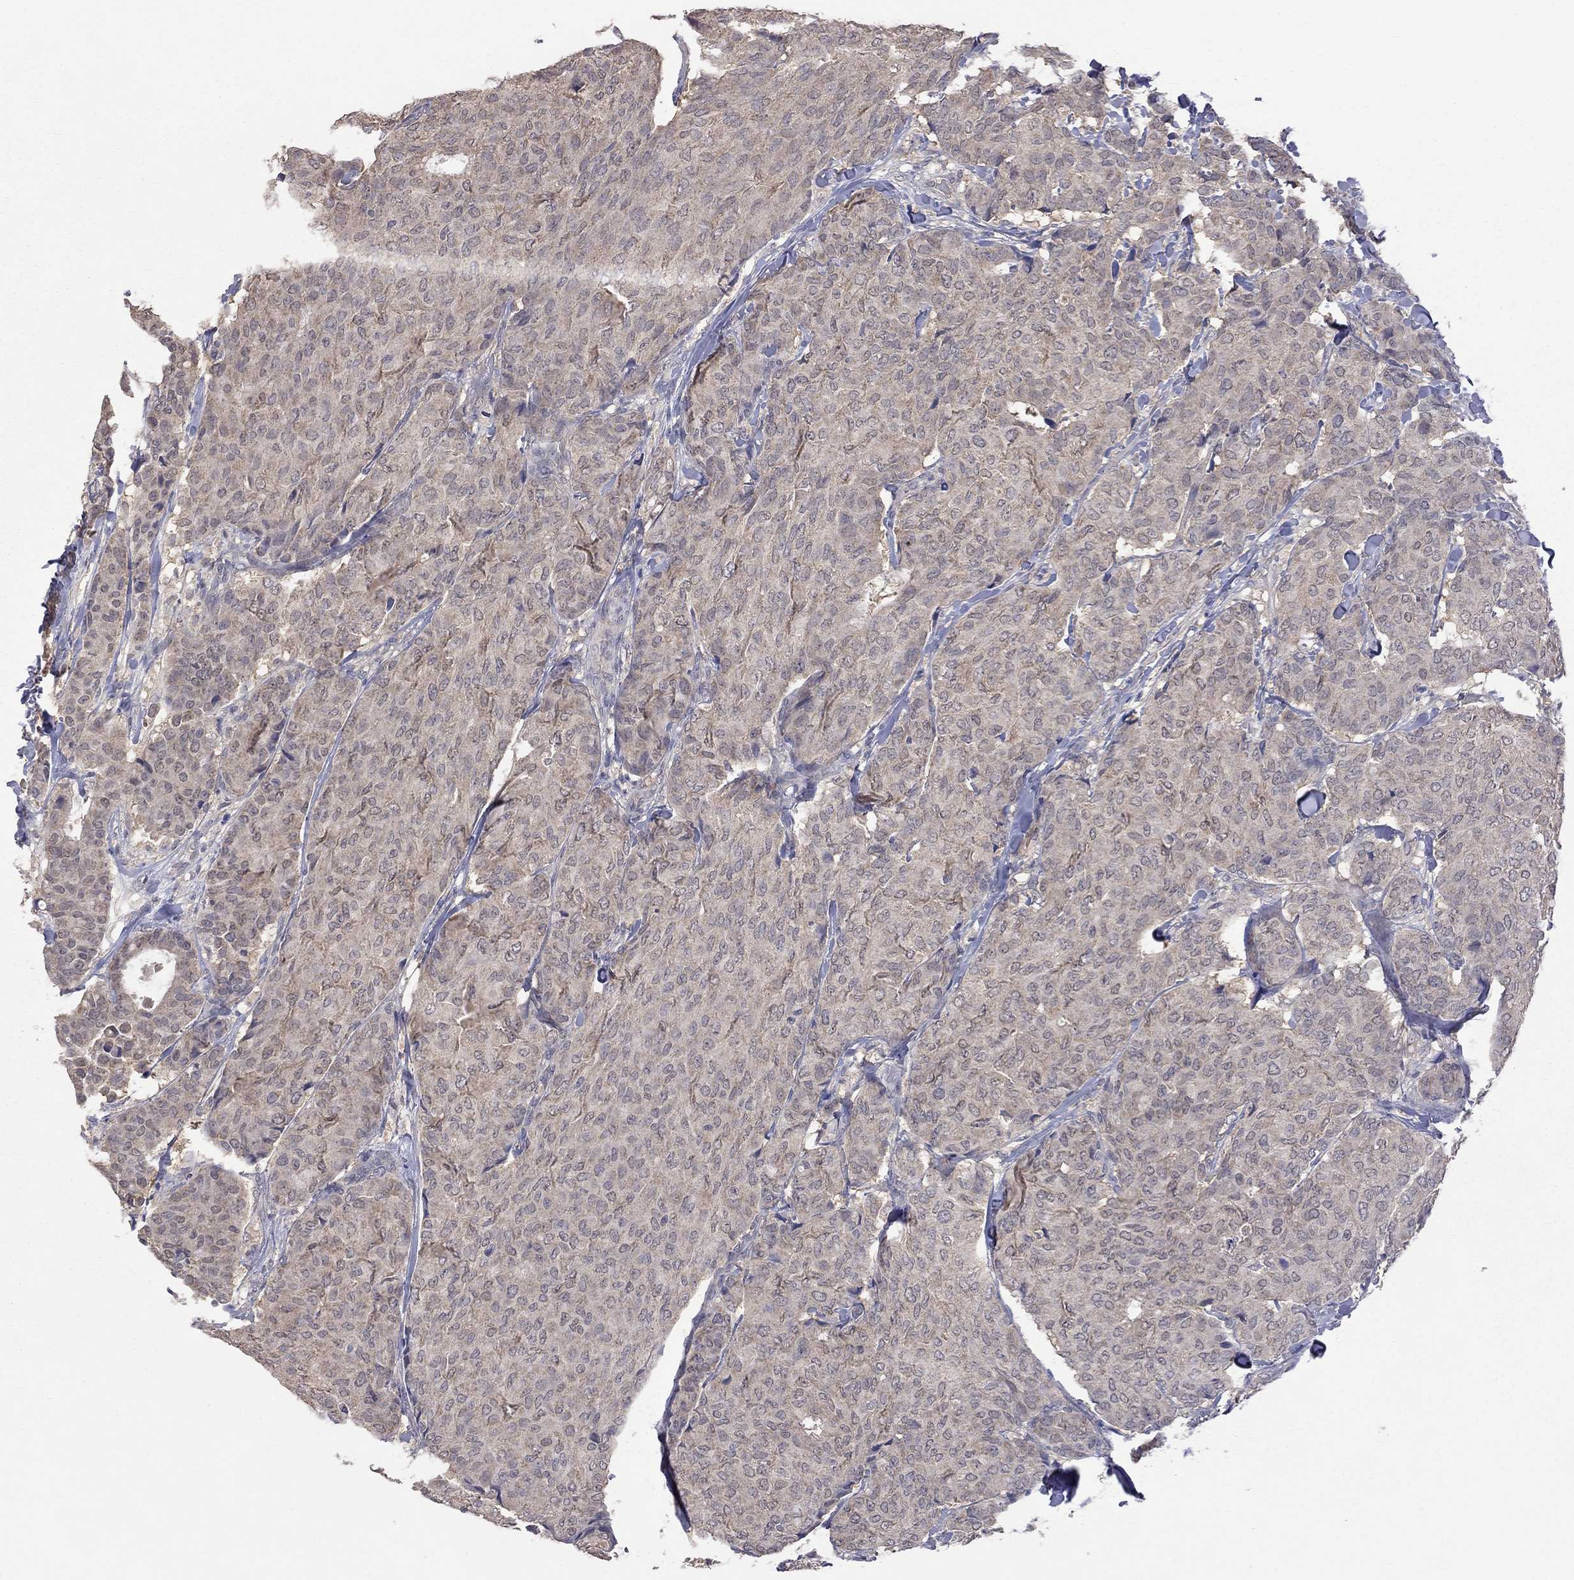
{"staining": {"intensity": "weak", "quantity": ">75%", "location": "cytoplasmic/membranous"}, "tissue": "breast cancer", "cell_type": "Tumor cells", "image_type": "cancer", "snomed": [{"axis": "morphology", "description": "Duct carcinoma"}, {"axis": "topography", "description": "Breast"}], "caption": "A brown stain highlights weak cytoplasmic/membranous positivity of a protein in breast cancer tumor cells.", "gene": "HTR6", "patient": {"sex": "female", "age": 75}}